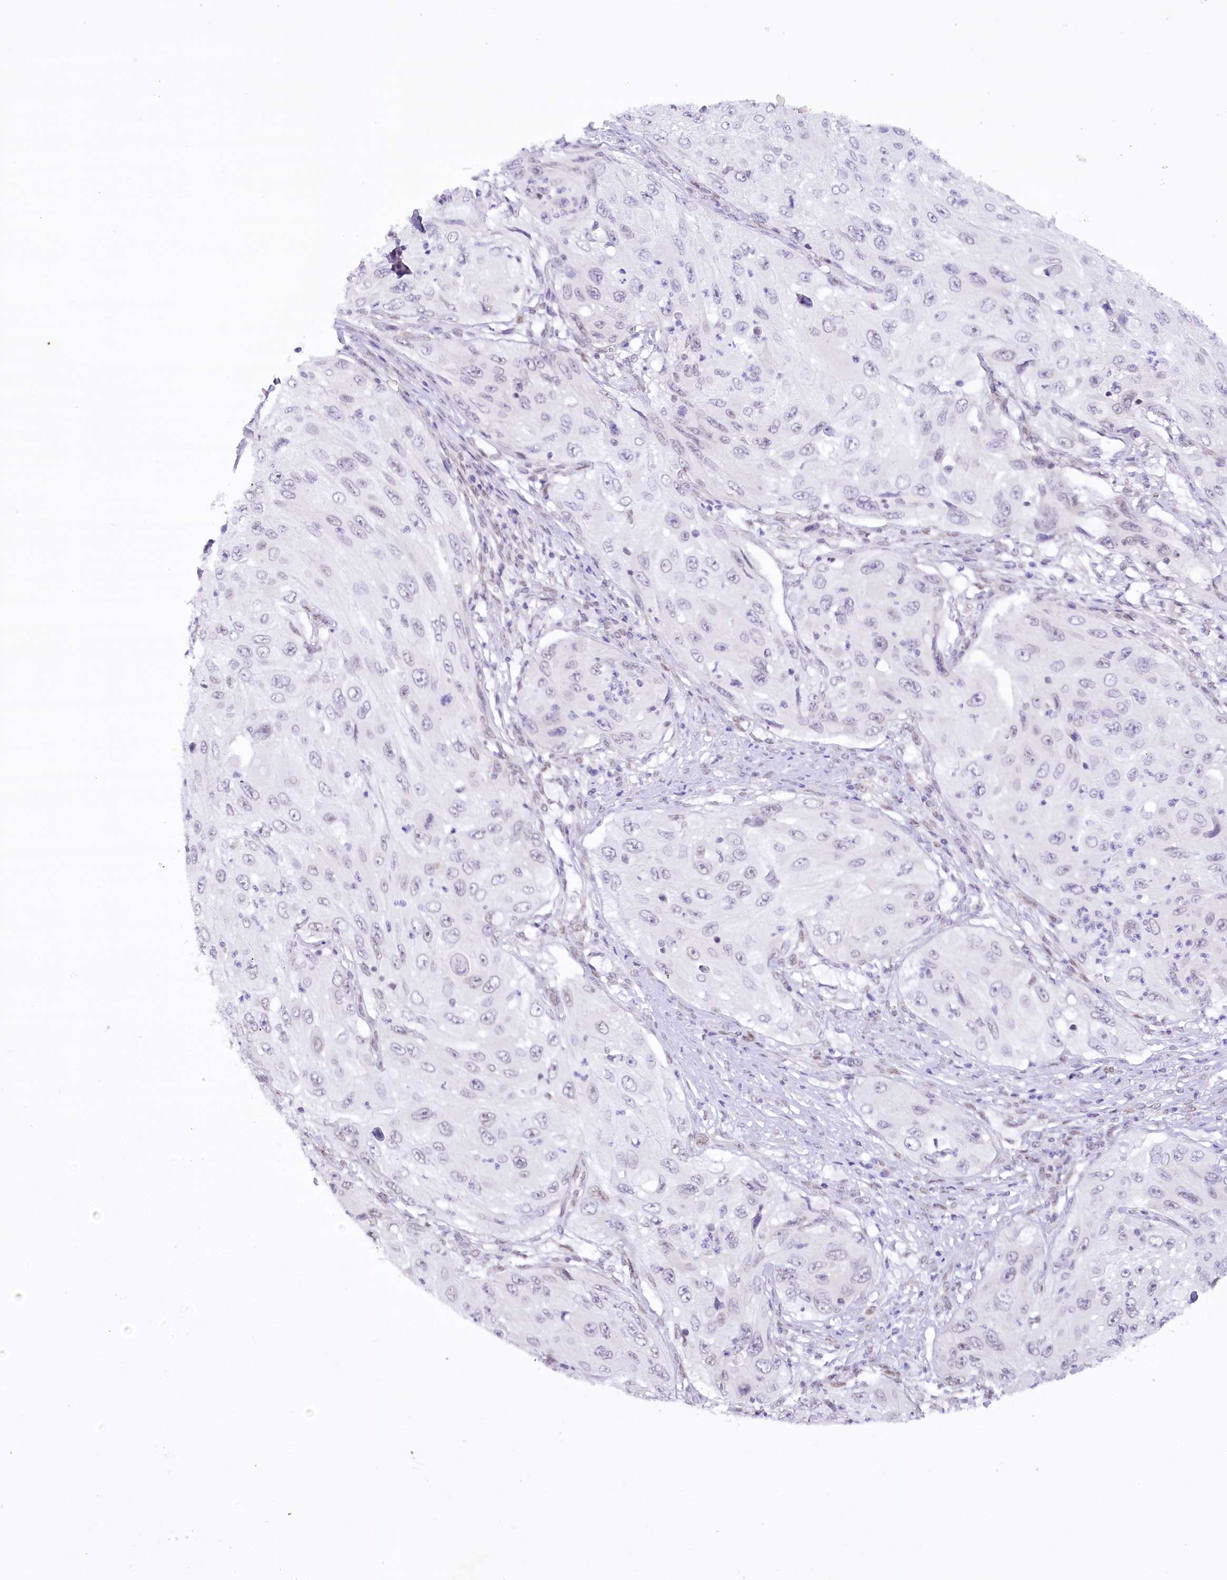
{"staining": {"intensity": "negative", "quantity": "none", "location": "none"}, "tissue": "cervical cancer", "cell_type": "Tumor cells", "image_type": "cancer", "snomed": [{"axis": "morphology", "description": "Squamous cell carcinoma, NOS"}, {"axis": "topography", "description": "Cervix"}], "caption": "This is an immunohistochemistry photomicrograph of cervical cancer (squamous cell carcinoma). There is no positivity in tumor cells.", "gene": "HNRNPA0", "patient": {"sex": "female", "age": 42}}